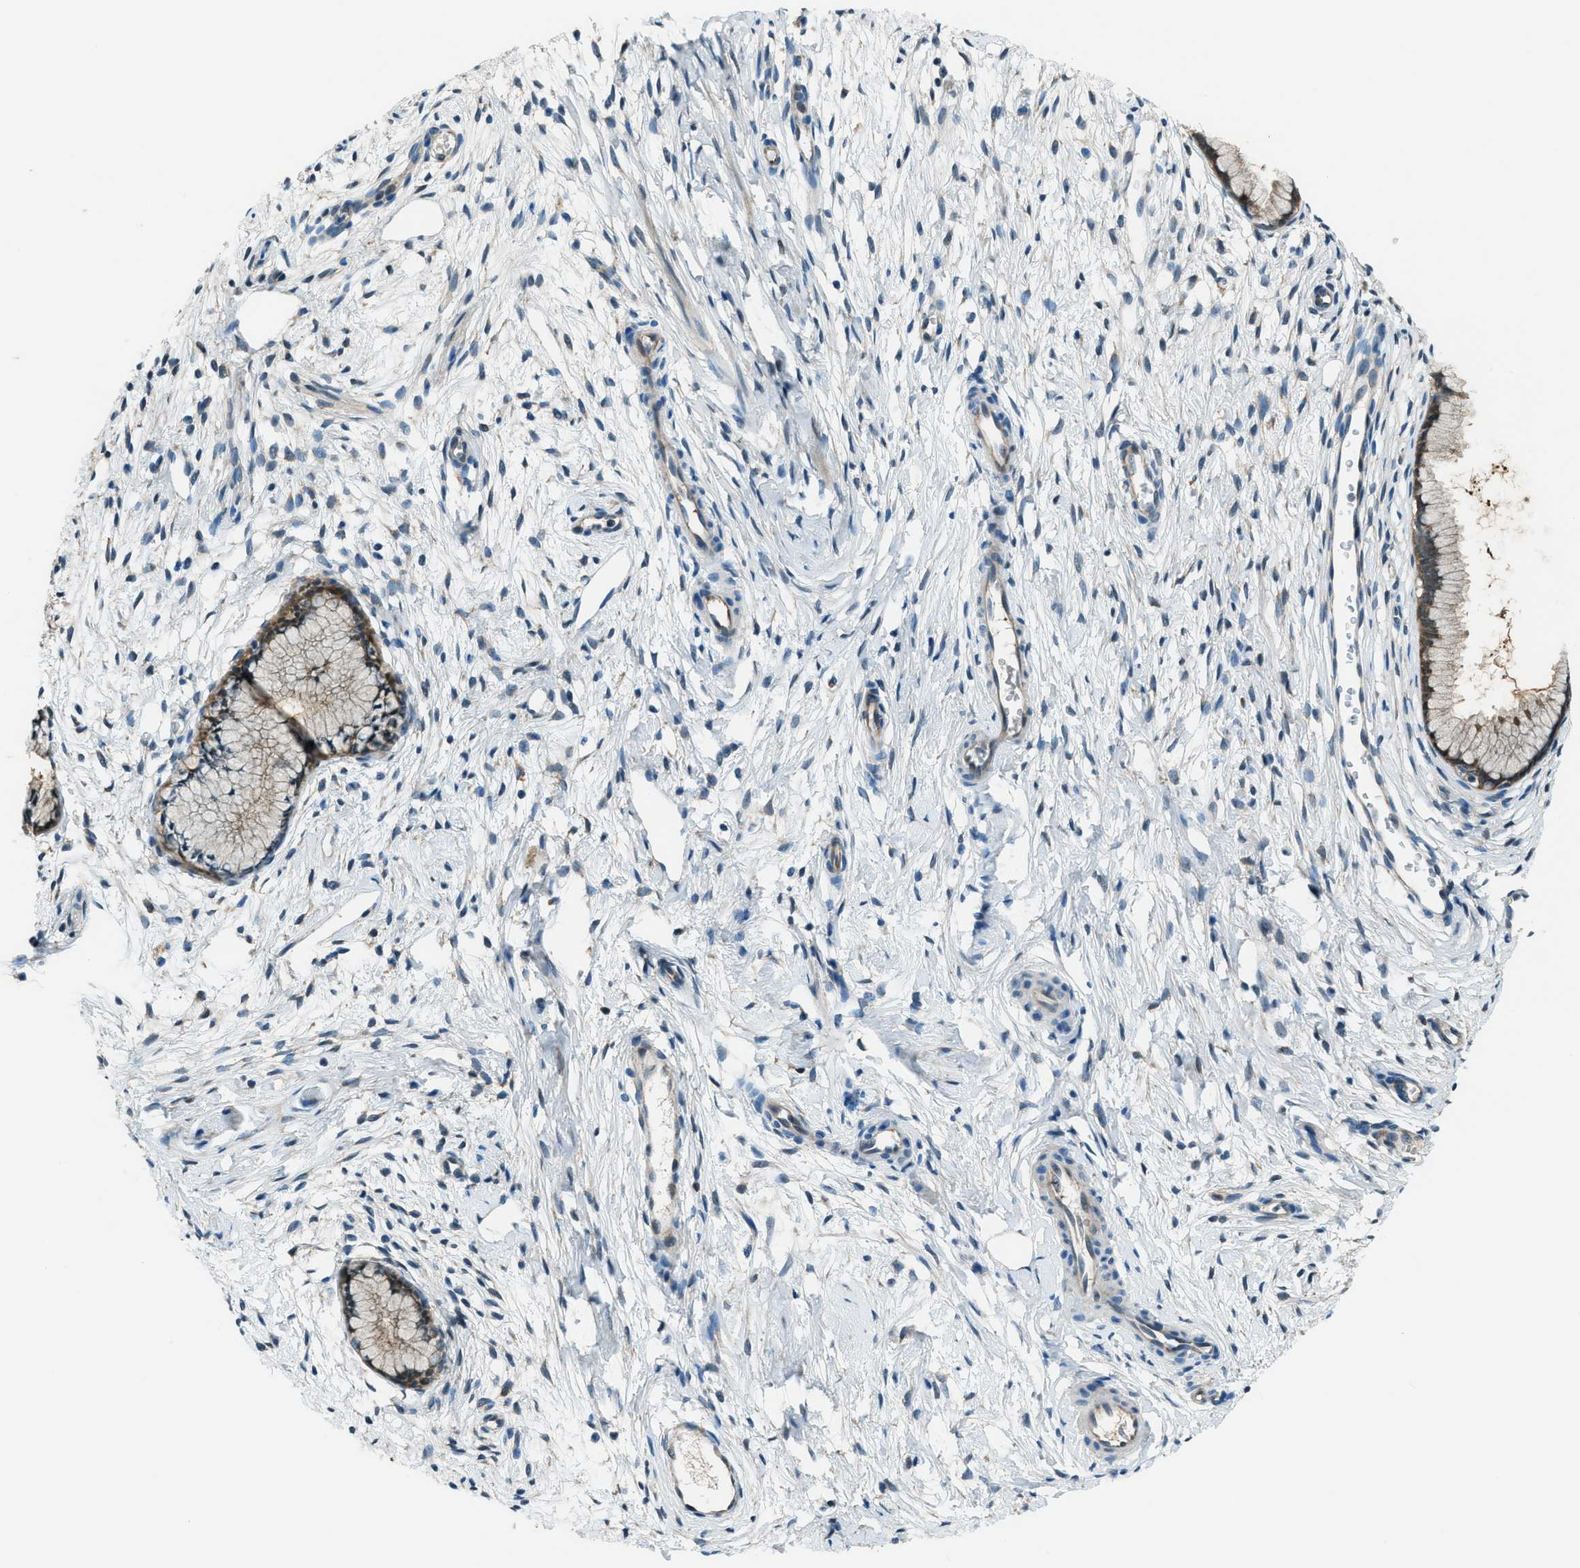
{"staining": {"intensity": "moderate", "quantity": ">75%", "location": "cytoplasmic/membranous"}, "tissue": "cervix", "cell_type": "Glandular cells", "image_type": "normal", "snomed": [{"axis": "morphology", "description": "Normal tissue, NOS"}, {"axis": "topography", "description": "Cervix"}], "caption": "This micrograph reveals immunohistochemistry staining of unremarkable cervix, with medium moderate cytoplasmic/membranous positivity in about >75% of glandular cells.", "gene": "HEBP2", "patient": {"sex": "female", "age": 65}}